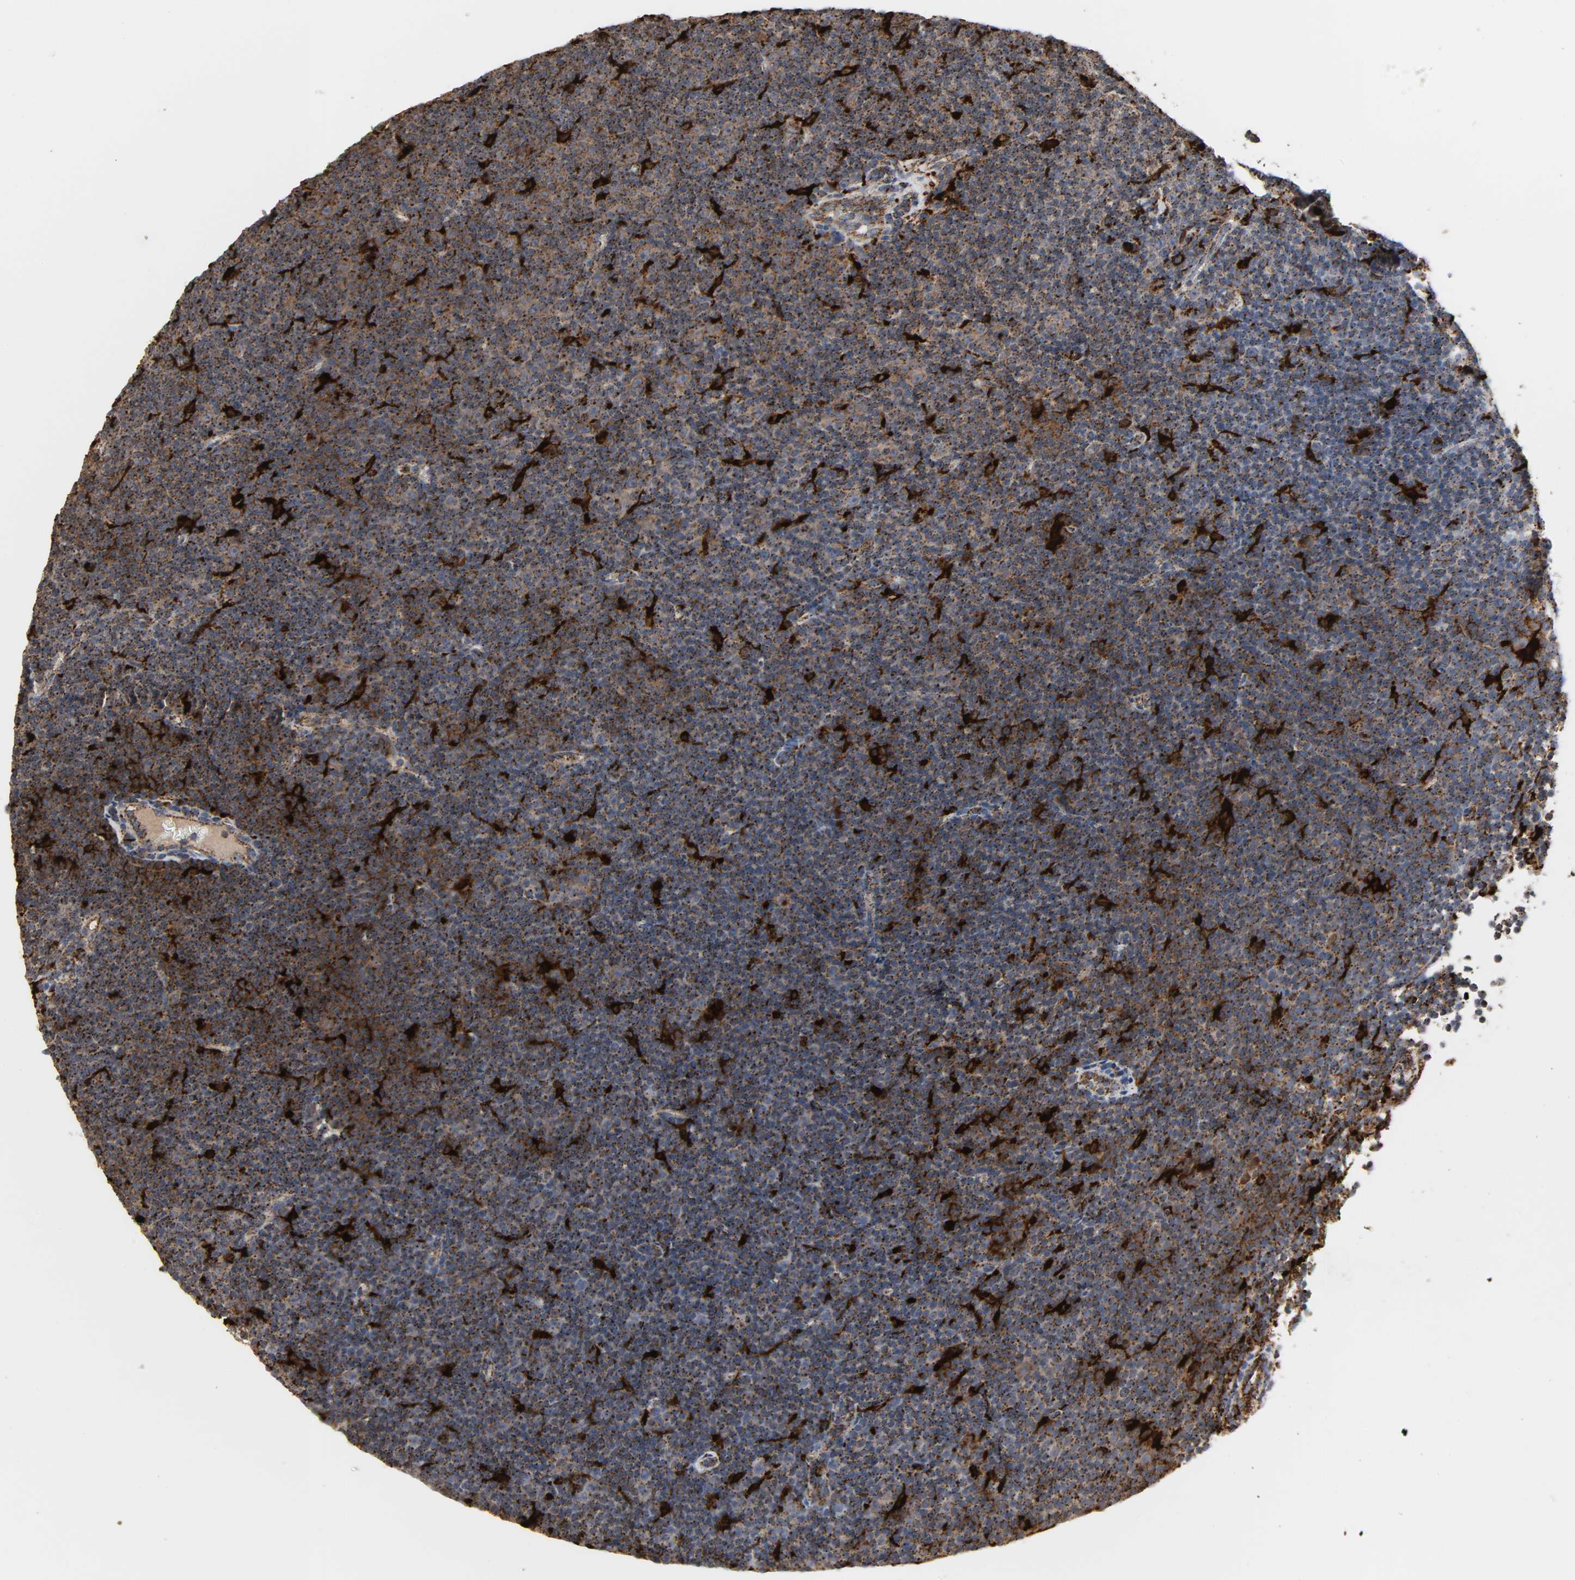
{"staining": {"intensity": "strong", "quantity": ">75%", "location": "cytoplasmic/membranous"}, "tissue": "lymphoma", "cell_type": "Tumor cells", "image_type": "cancer", "snomed": [{"axis": "morphology", "description": "Malignant lymphoma, non-Hodgkin's type, Low grade"}, {"axis": "topography", "description": "Lymph node"}], "caption": "Immunohistochemistry (DAB) staining of lymphoma reveals strong cytoplasmic/membranous protein positivity in approximately >75% of tumor cells.", "gene": "PSAP", "patient": {"sex": "female", "age": 67}}